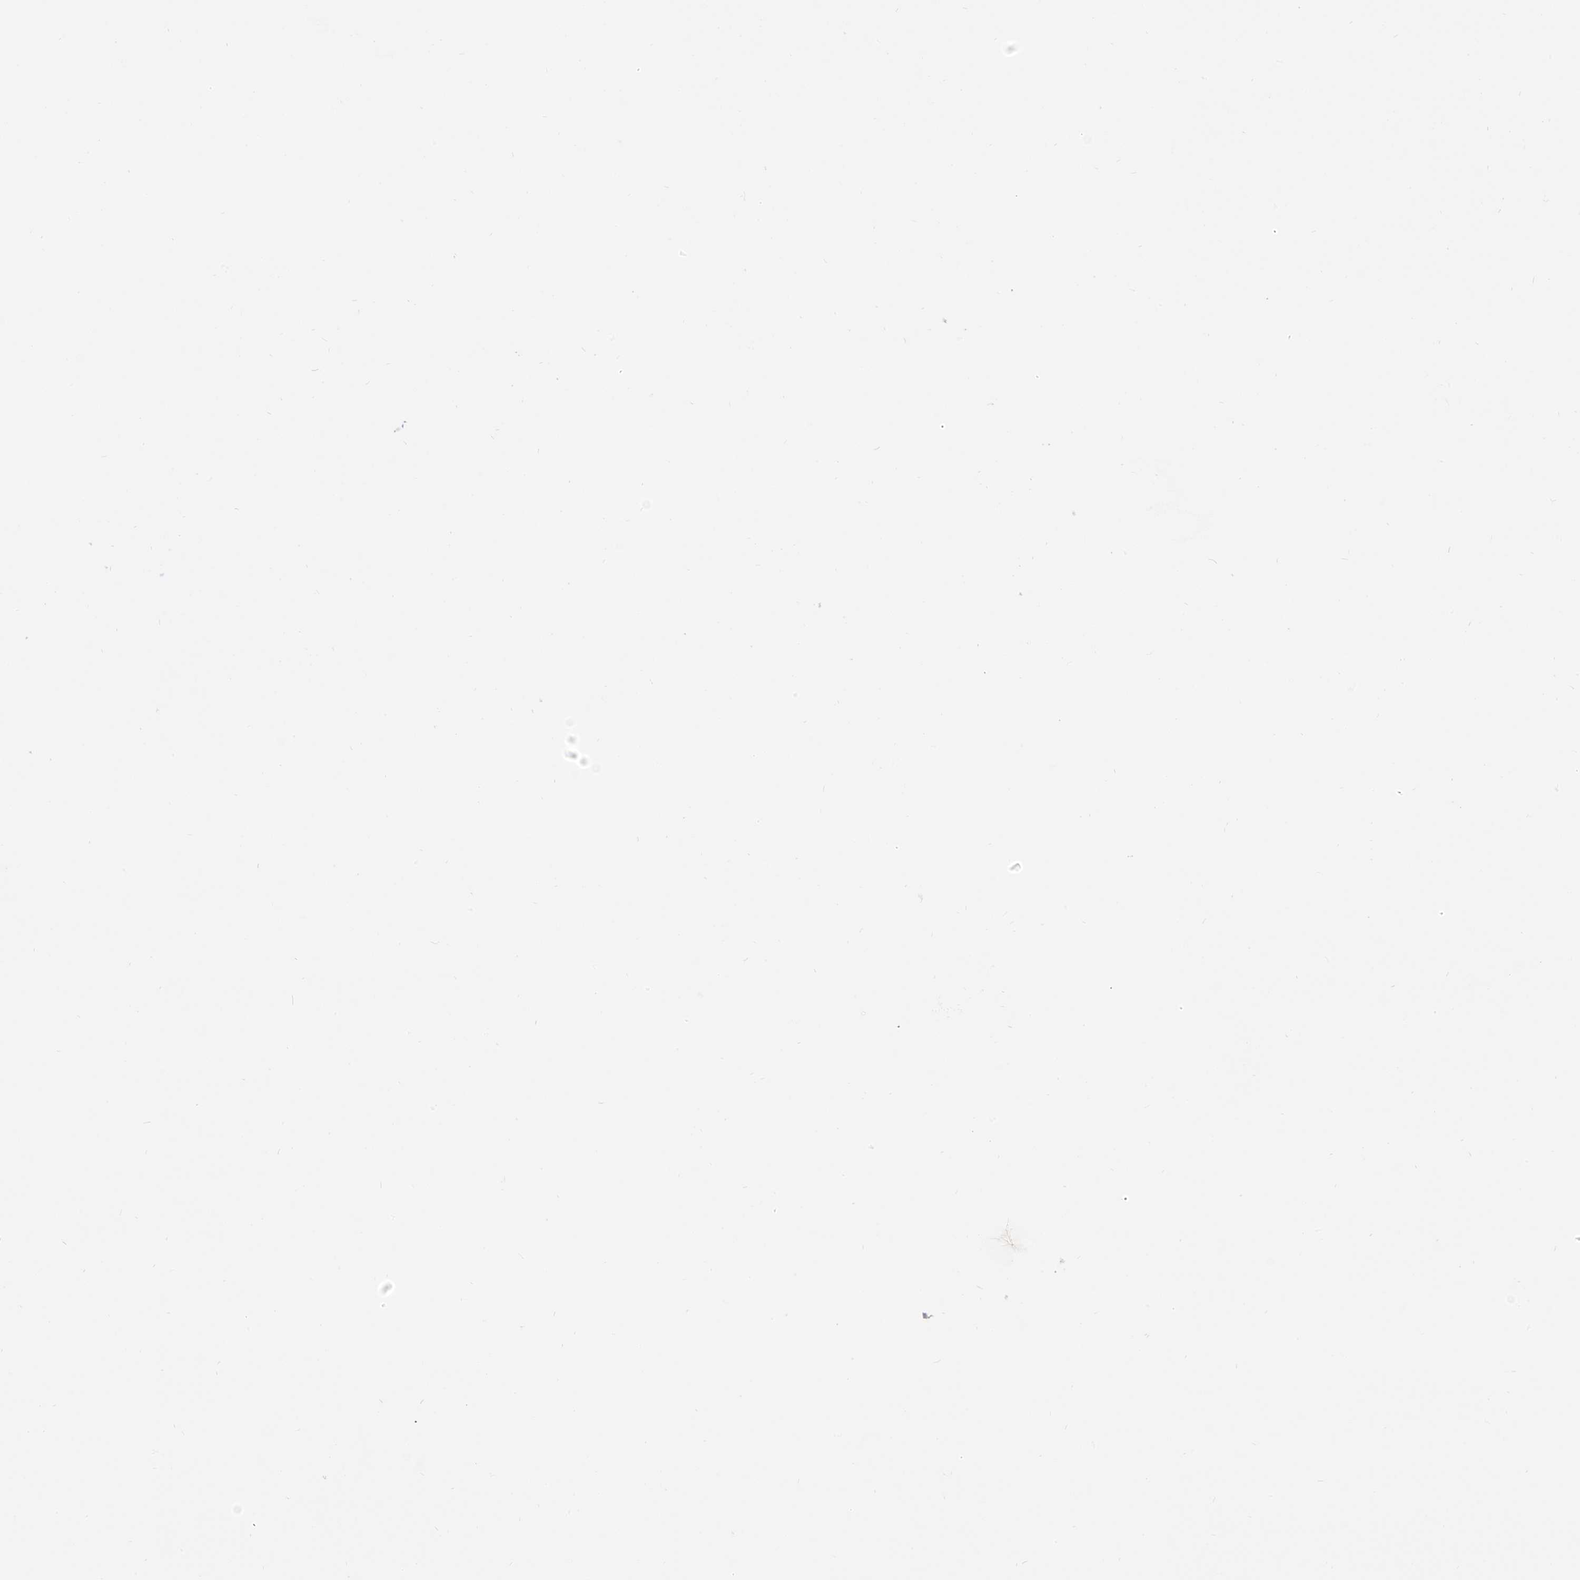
{"staining": {"intensity": "weak", "quantity": "25%-75%", "location": "cytoplasmic/membranous"}, "tissue": "melanoma", "cell_type": "Tumor cells", "image_type": "cancer", "snomed": [{"axis": "morphology", "description": "Malignant melanoma, NOS"}, {"axis": "topography", "description": "Skin"}], "caption": "An IHC photomicrograph of tumor tissue is shown. Protein staining in brown highlights weak cytoplasmic/membranous positivity in malignant melanoma within tumor cells.", "gene": "ZNF180", "patient": {"sex": "male", "age": 83}}